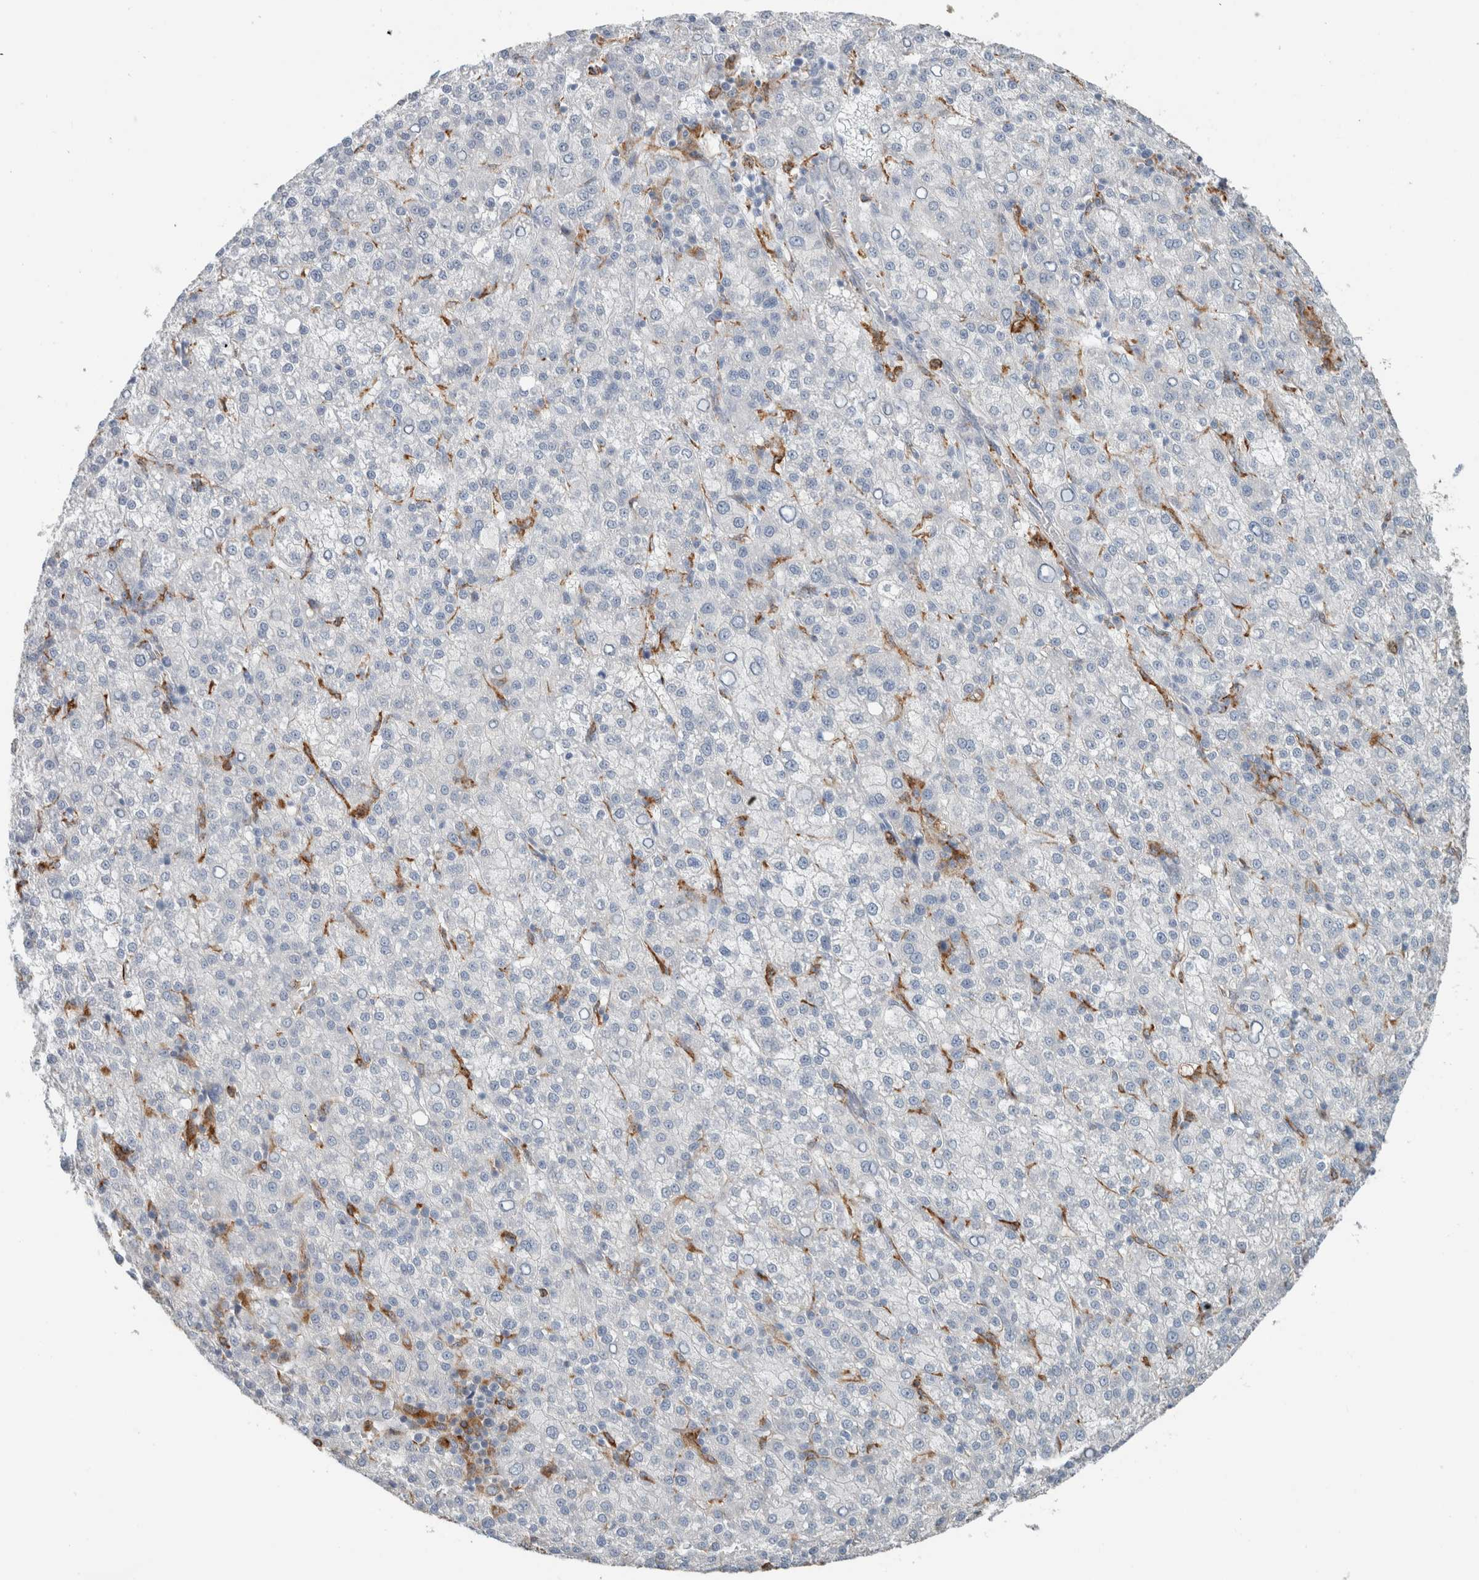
{"staining": {"intensity": "negative", "quantity": "none", "location": "none"}, "tissue": "liver cancer", "cell_type": "Tumor cells", "image_type": "cancer", "snomed": [{"axis": "morphology", "description": "Carcinoma, Hepatocellular, NOS"}, {"axis": "topography", "description": "Liver"}], "caption": "DAB immunohistochemical staining of liver hepatocellular carcinoma reveals no significant expression in tumor cells.", "gene": "LY86", "patient": {"sex": "female", "age": 58}}